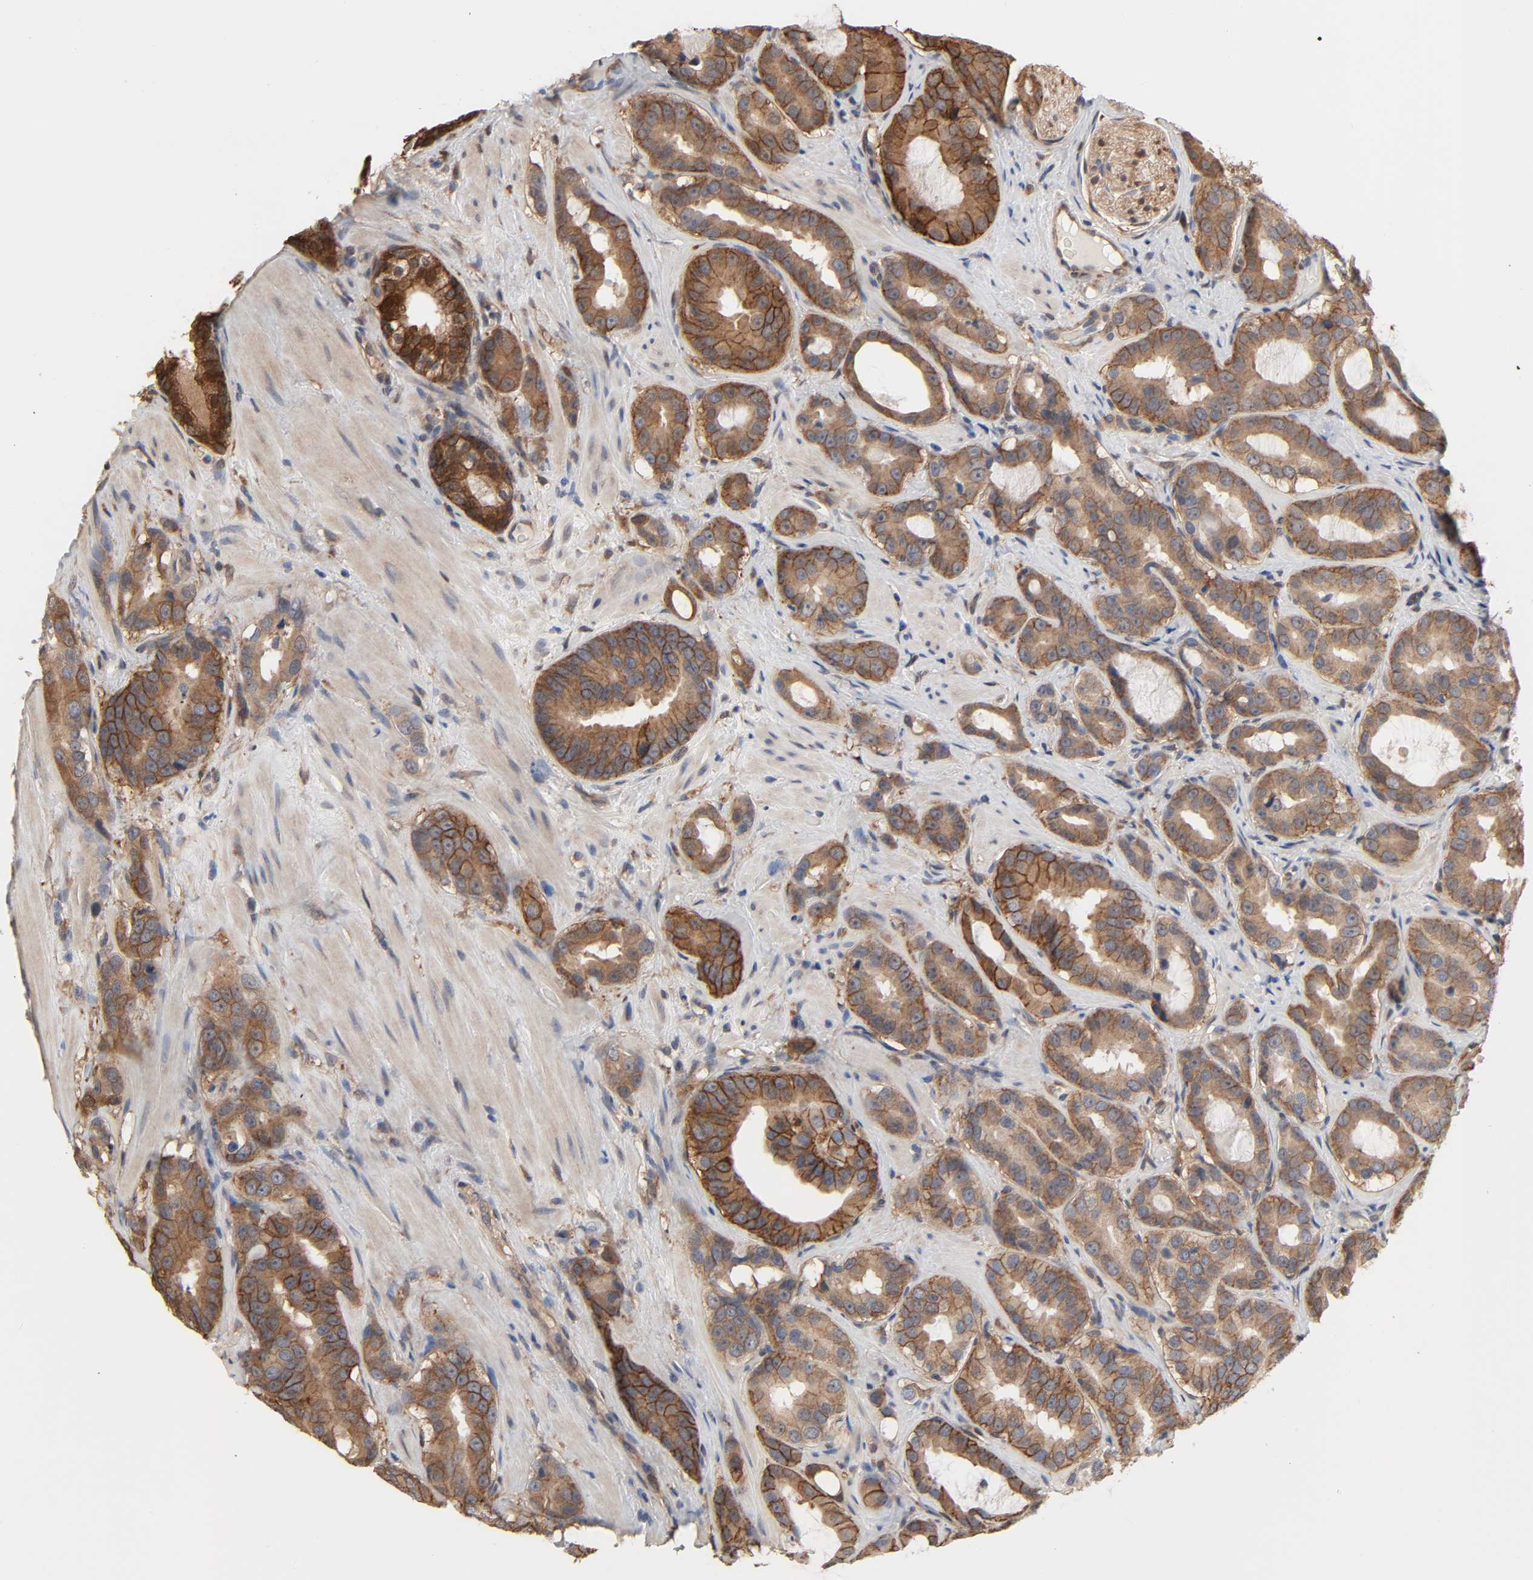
{"staining": {"intensity": "moderate", "quantity": ">75%", "location": "cytoplasmic/membranous"}, "tissue": "prostate cancer", "cell_type": "Tumor cells", "image_type": "cancer", "snomed": [{"axis": "morphology", "description": "Adenocarcinoma, Low grade"}, {"axis": "topography", "description": "Prostate"}], "caption": "Protein analysis of prostate cancer (adenocarcinoma (low-grade)) tissue displays moderate cytoplasmic/membranous expression in approximately >75% of tumor cells. The protein of interest is stained brown, and the nuclei are stained in blue (DAB (3,3'-diaminobenzidine) IHC with brightfield microscopy, high magnification).", "gene": "NDRG2", "patient": {"sex": "male", "age": 59}}